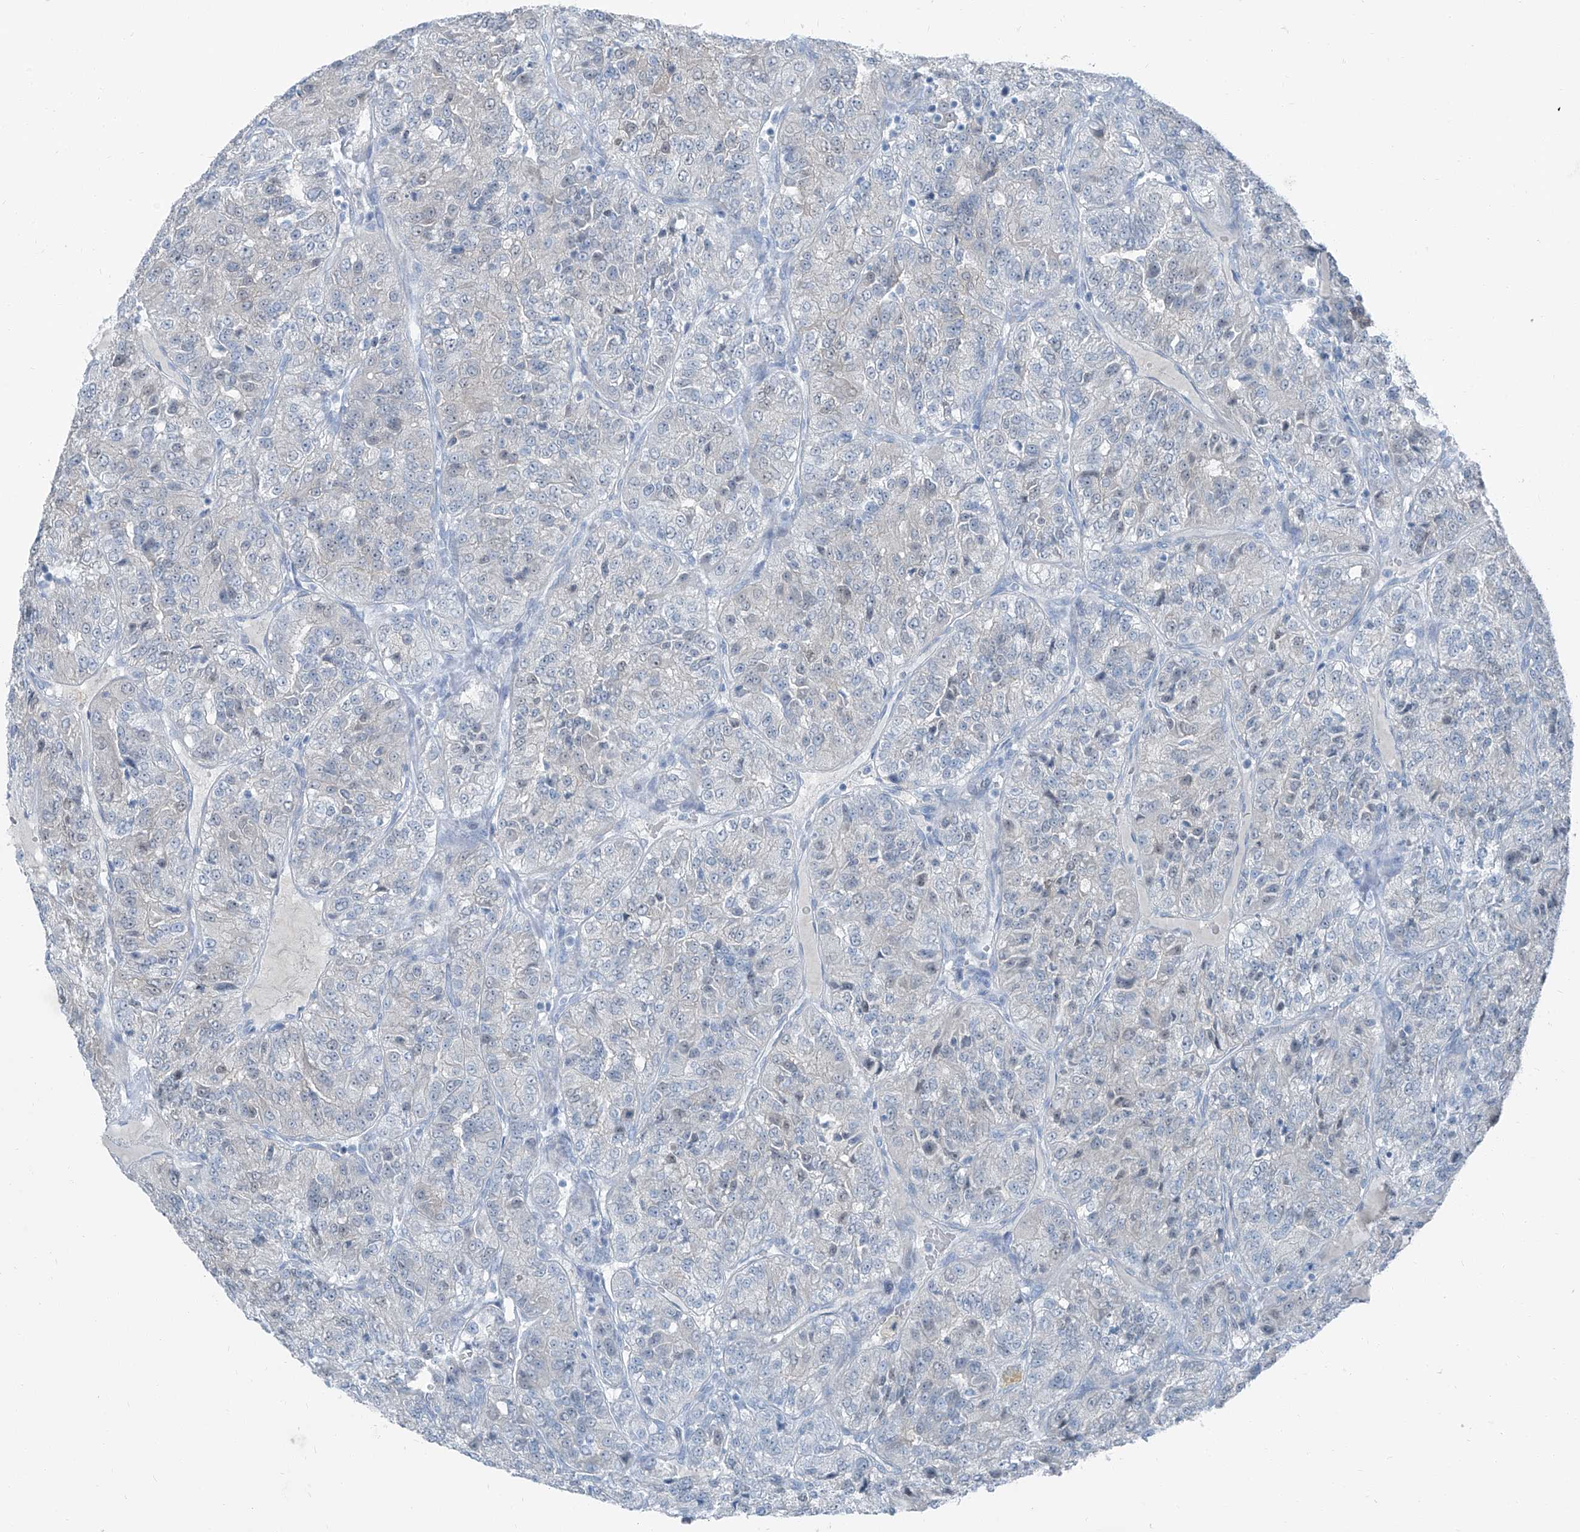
{"staining": {"intensity": "negative", "quantity": "none", "location": "none"}, "tissue": "renal cancer", "cell_type": "Tumor cells", "image_type": "cancer", "snomed": [{"axis": "morphology", "description": "Adenocarcinoma, NOS"}, {"axis": "topography", "description": "Kidney"}], "caption": "Immunohistochemistry photomicrograph of human renal adenocarcinoma stained for a protein (brown), which displays no staining in tumor cells.", "gene": "RGN", "patient": {"sex": "female", "age": 63}}